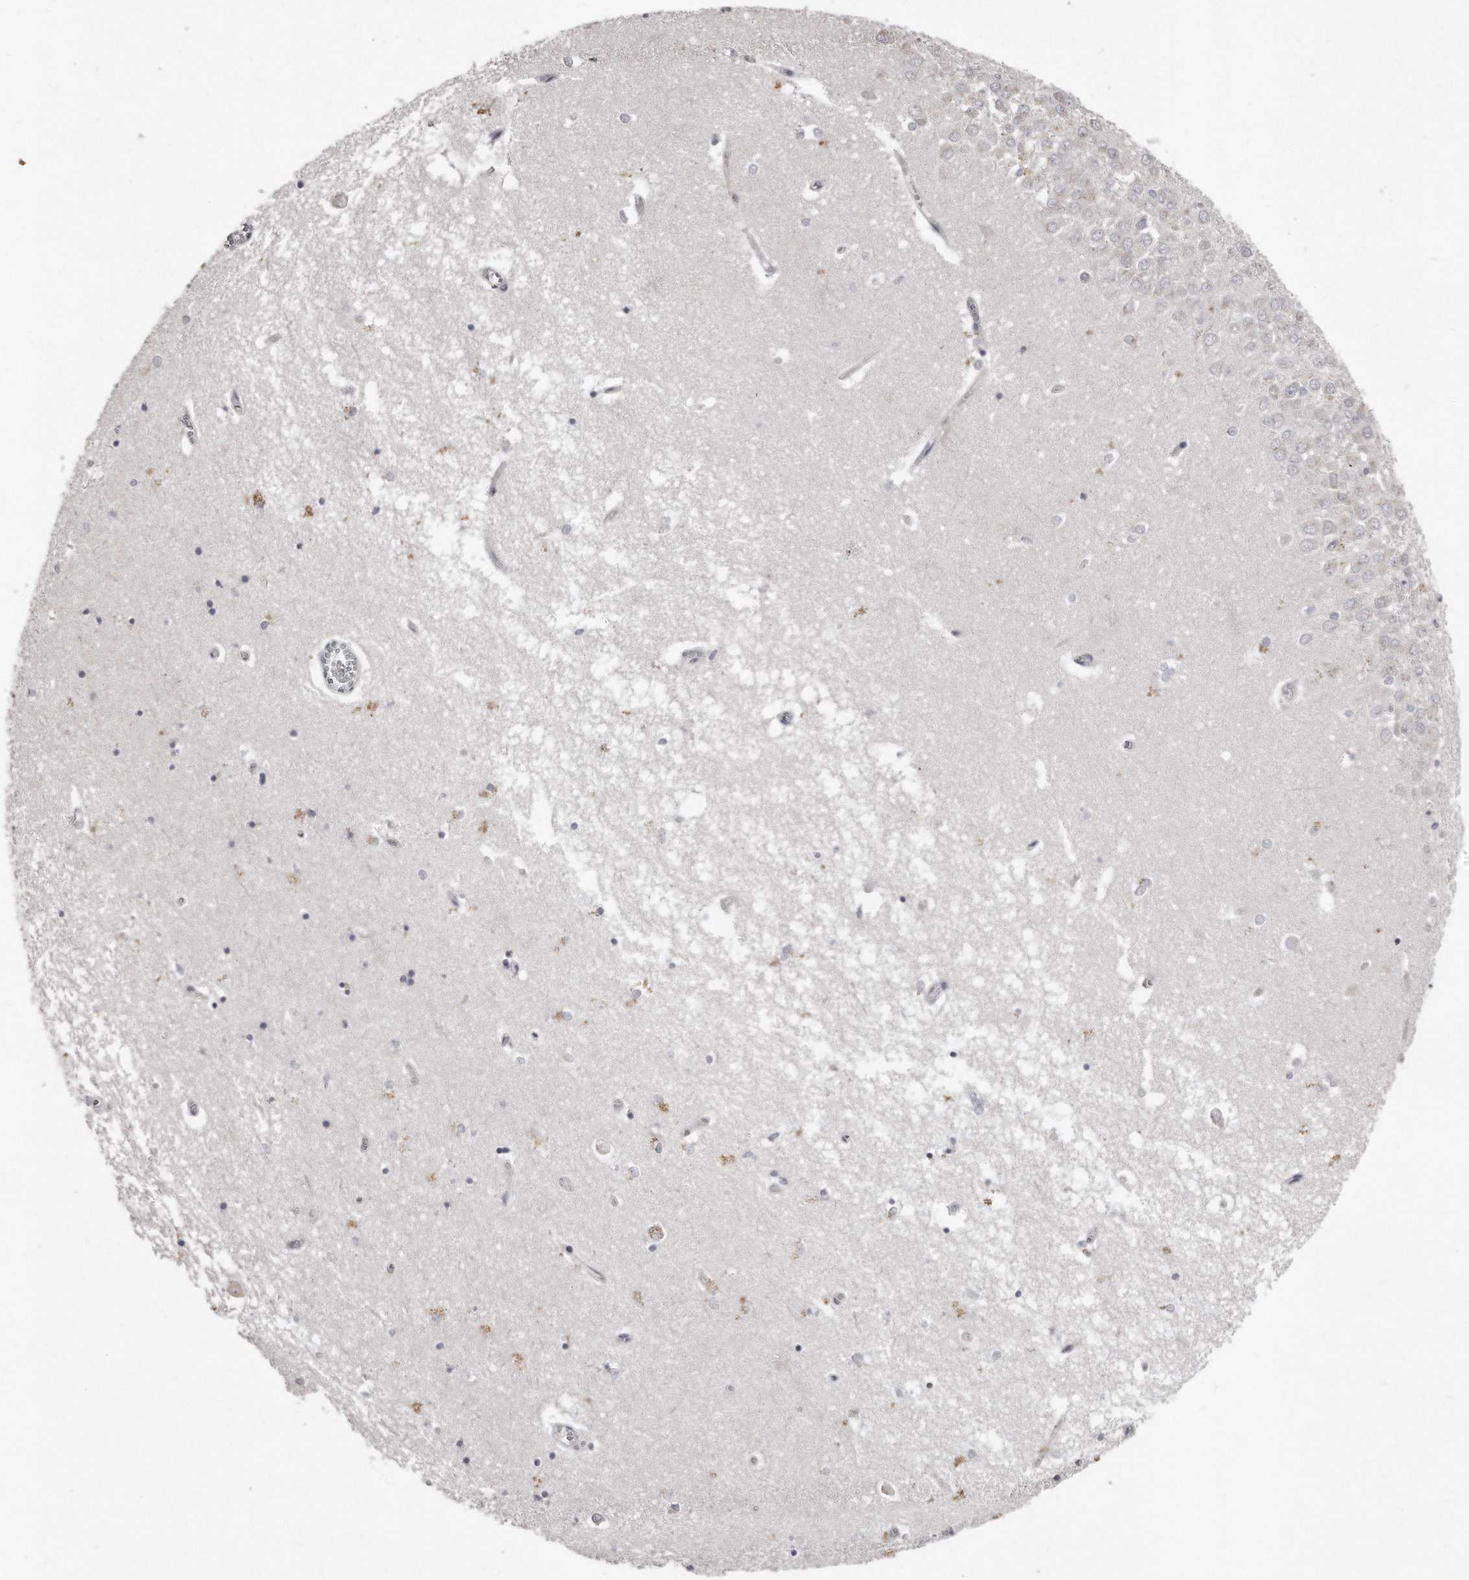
{"staining": {"intensity": "negative", "quantity": "none", "location": "none"}, "tissue": "hippocampus", "cell_type": "Glial cells", "image_type": "normal", "snomed": [{"axis": "morphology", "description": "Normal tissue, NOS"}, {"axis": "topography", "description": "Hippocampus"}], "caption": "The immunohistochemistry (IHC) image has no significant positivity in glial cells of hippocampus. The staining is performed using DAB (3,3'-diaminobenzidine) brown chromogen with nuclei counter-stained in using hematoxylin.", "gene": "LMOD1", "patient": {"sex": "male", "age": 70}}